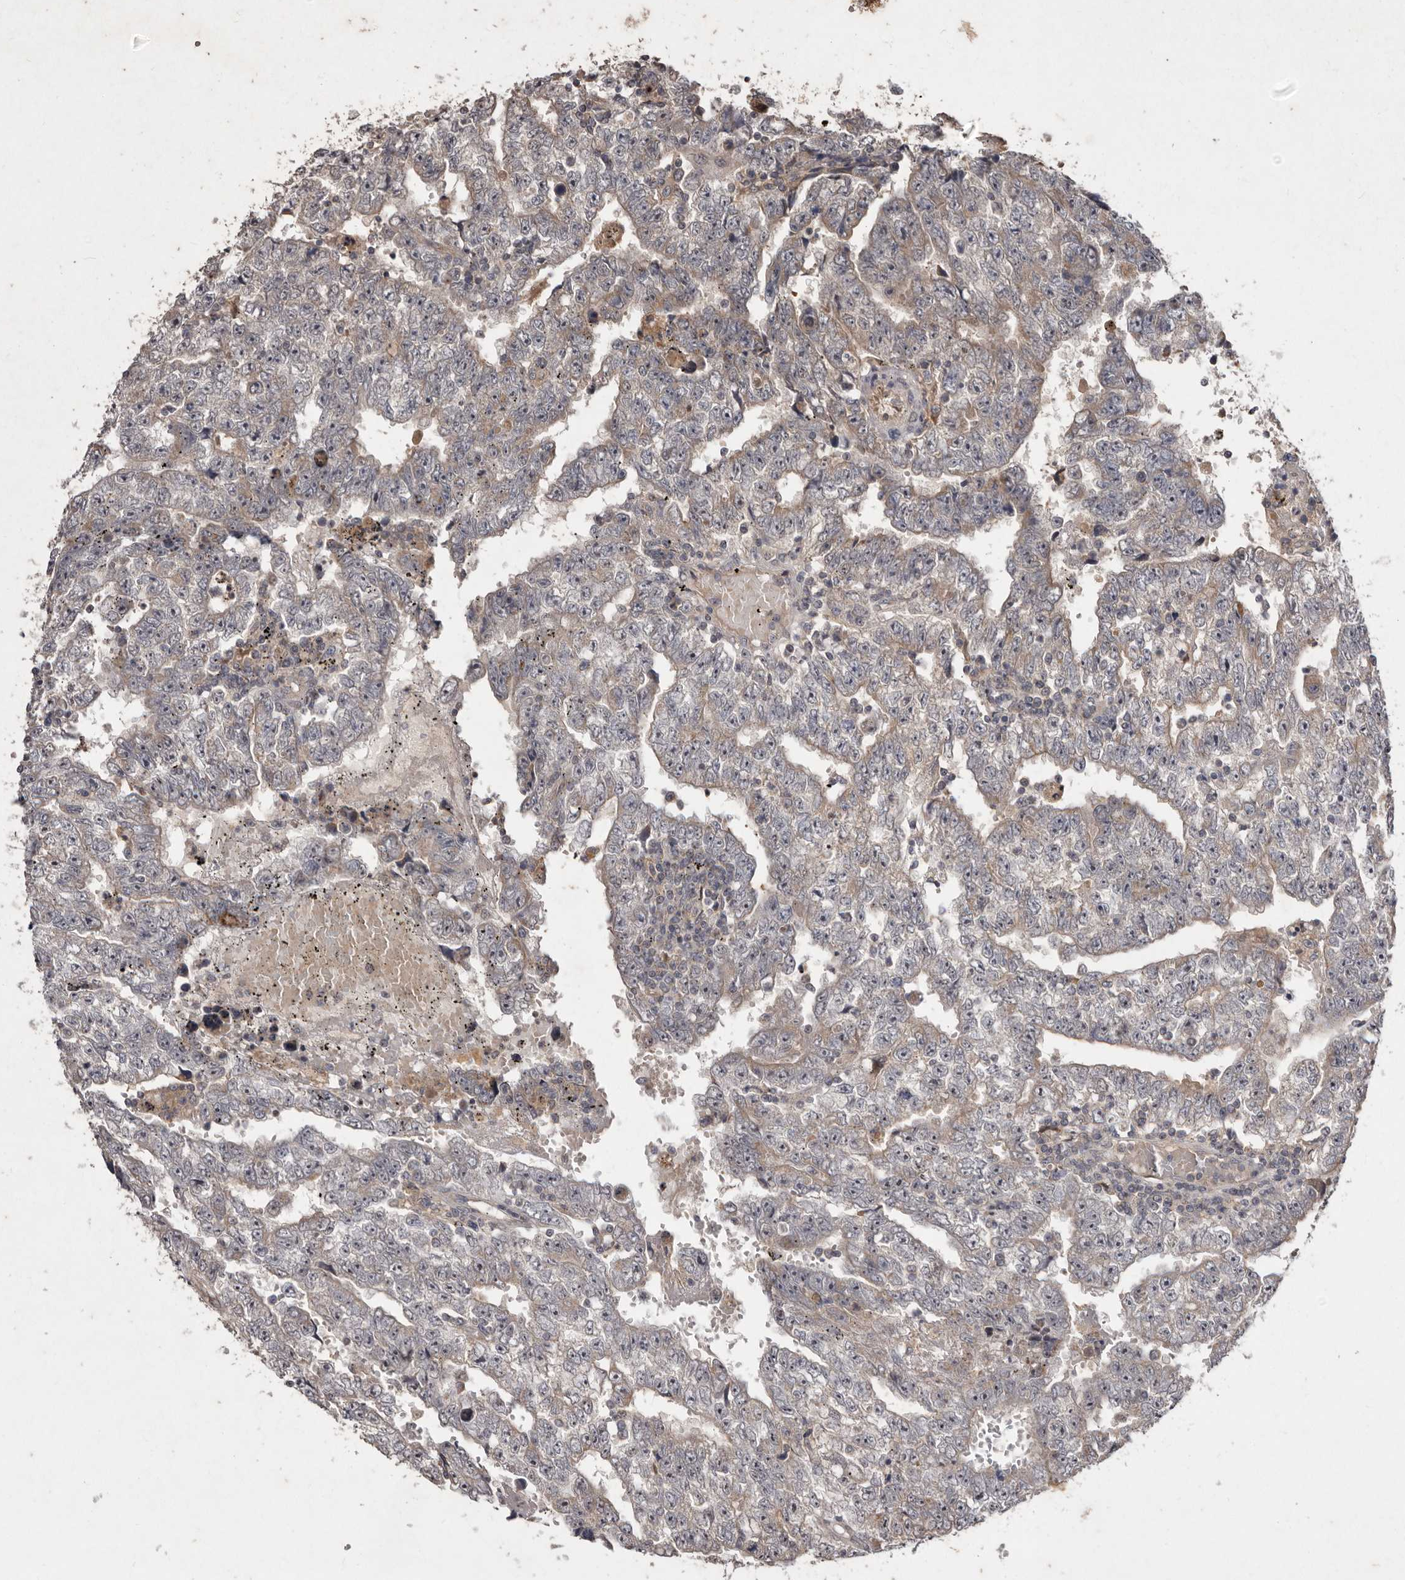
{"staining": {"intensity": "weak", "quantity": "25%-75%", "location": "cytoplasmic/membranous"}, "tissue": "testis cancer", "cell_type": "Tumor cells", "image_type": "cancer", "snomed": [{"axis": "morphology", "description": "Carcinoma, Embryonal, NOS"}, {"axis": "topography", "description": "Testis"}], "caption": "The immunohistochemical stain shows weak cytoplasmic/membranous staining in tumor cells of testis cancer (embryonal carcinoma) tissue. The staining is performed using DAB (3,3'-diaminobenzidine) brown chromogen to label protein expression. The nuclei are counter-stained blue using hematoxylin.", "gene": "FLAD1", "patient": {"sex": "male", "age": 25}}